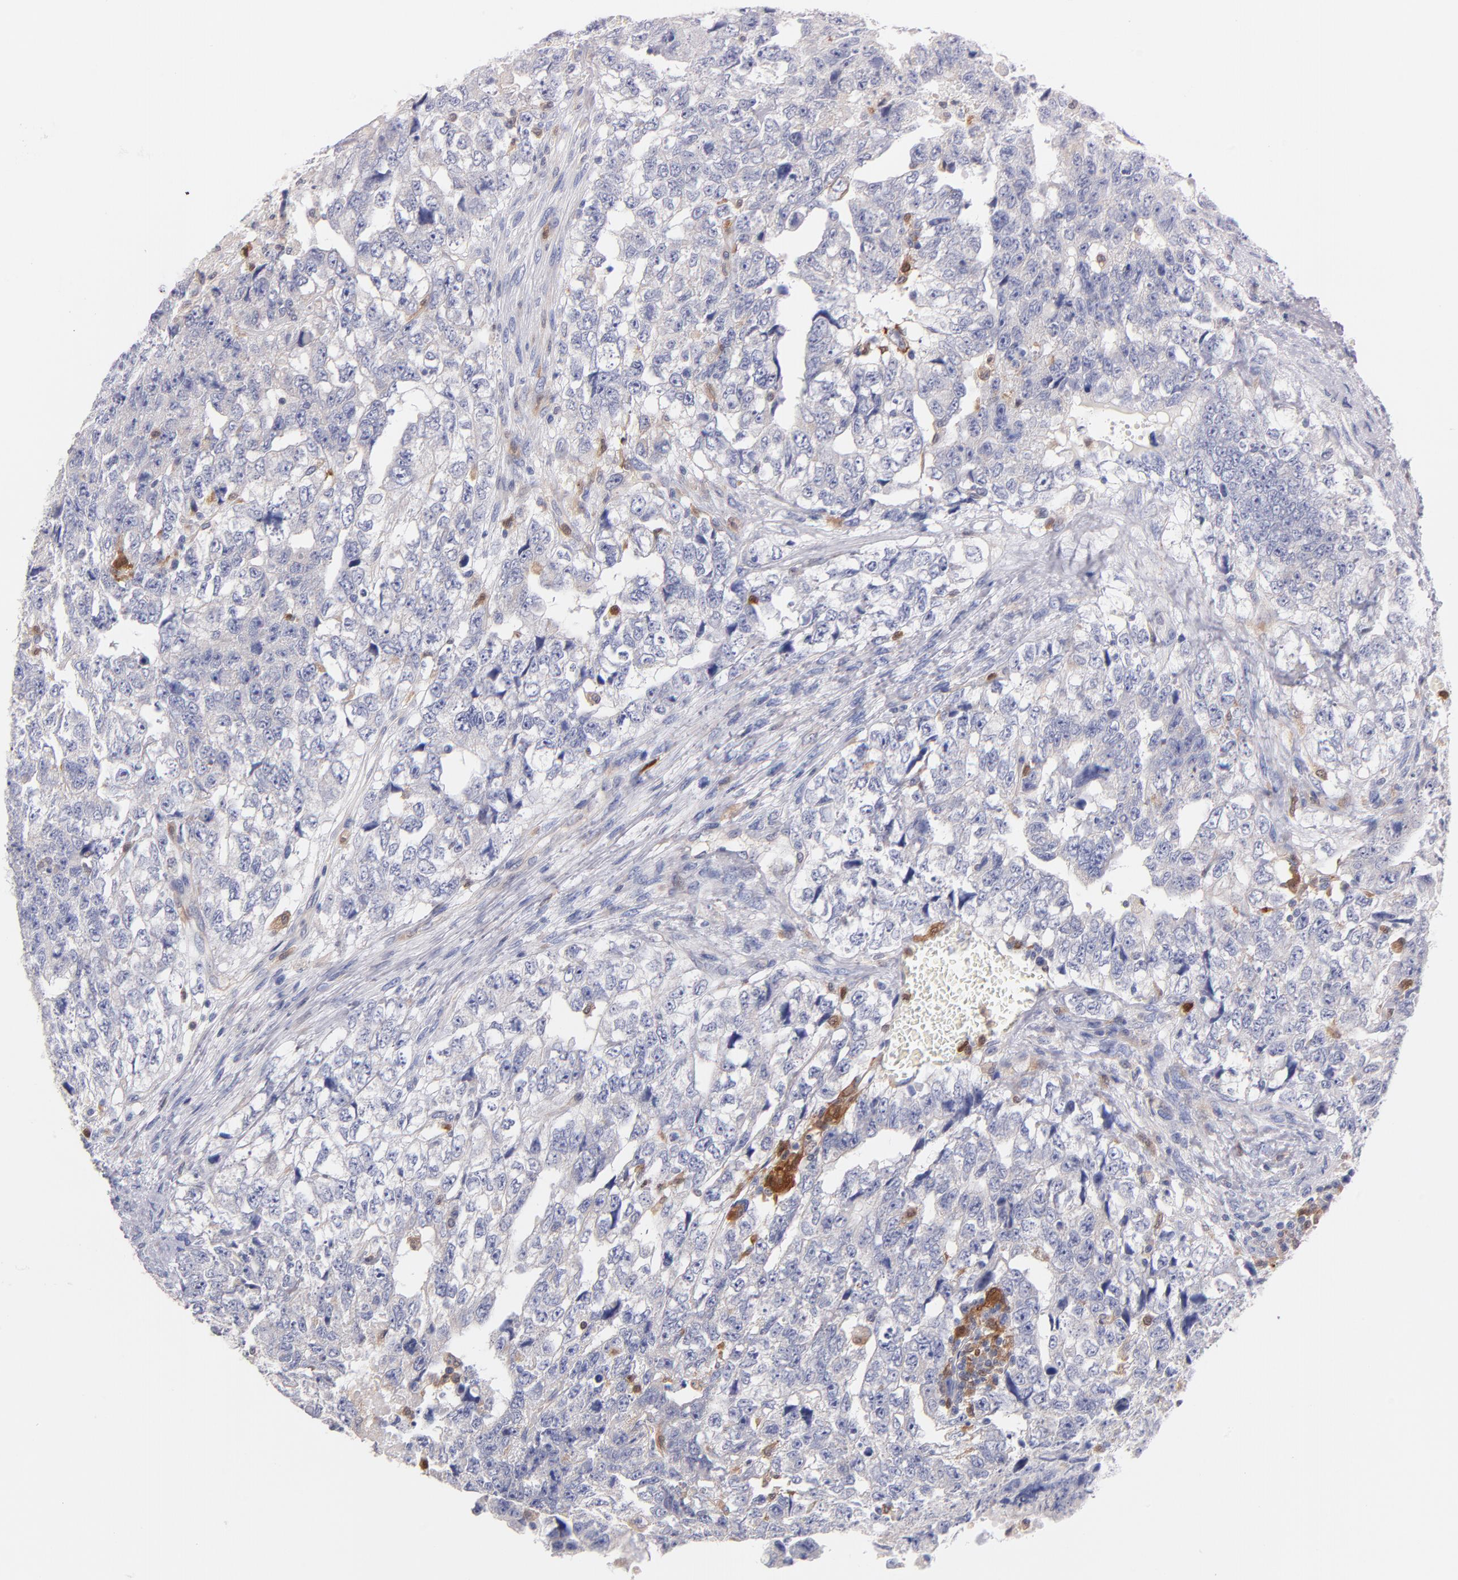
{"staining": {"intensity": "weak", "quantity": "<25%", "location": "cytoplasmic/membranous"}, "tissue": "testis cancer", "cell_type": "Tumor cells", "image_type": "cancer", "snomed": [{"axis": "morphology", "description": "Carcinoma, Embryonal, NOS"}, {"axis": "topography", "description": "Testis"}], "caption": "This is an immunohistochemistry (IHC) micrograph of human embryonal carcinoma (testis). There is no staining in tumor cells.", "gene": "BID", "patient": {"sex": "male", "age": 36}}